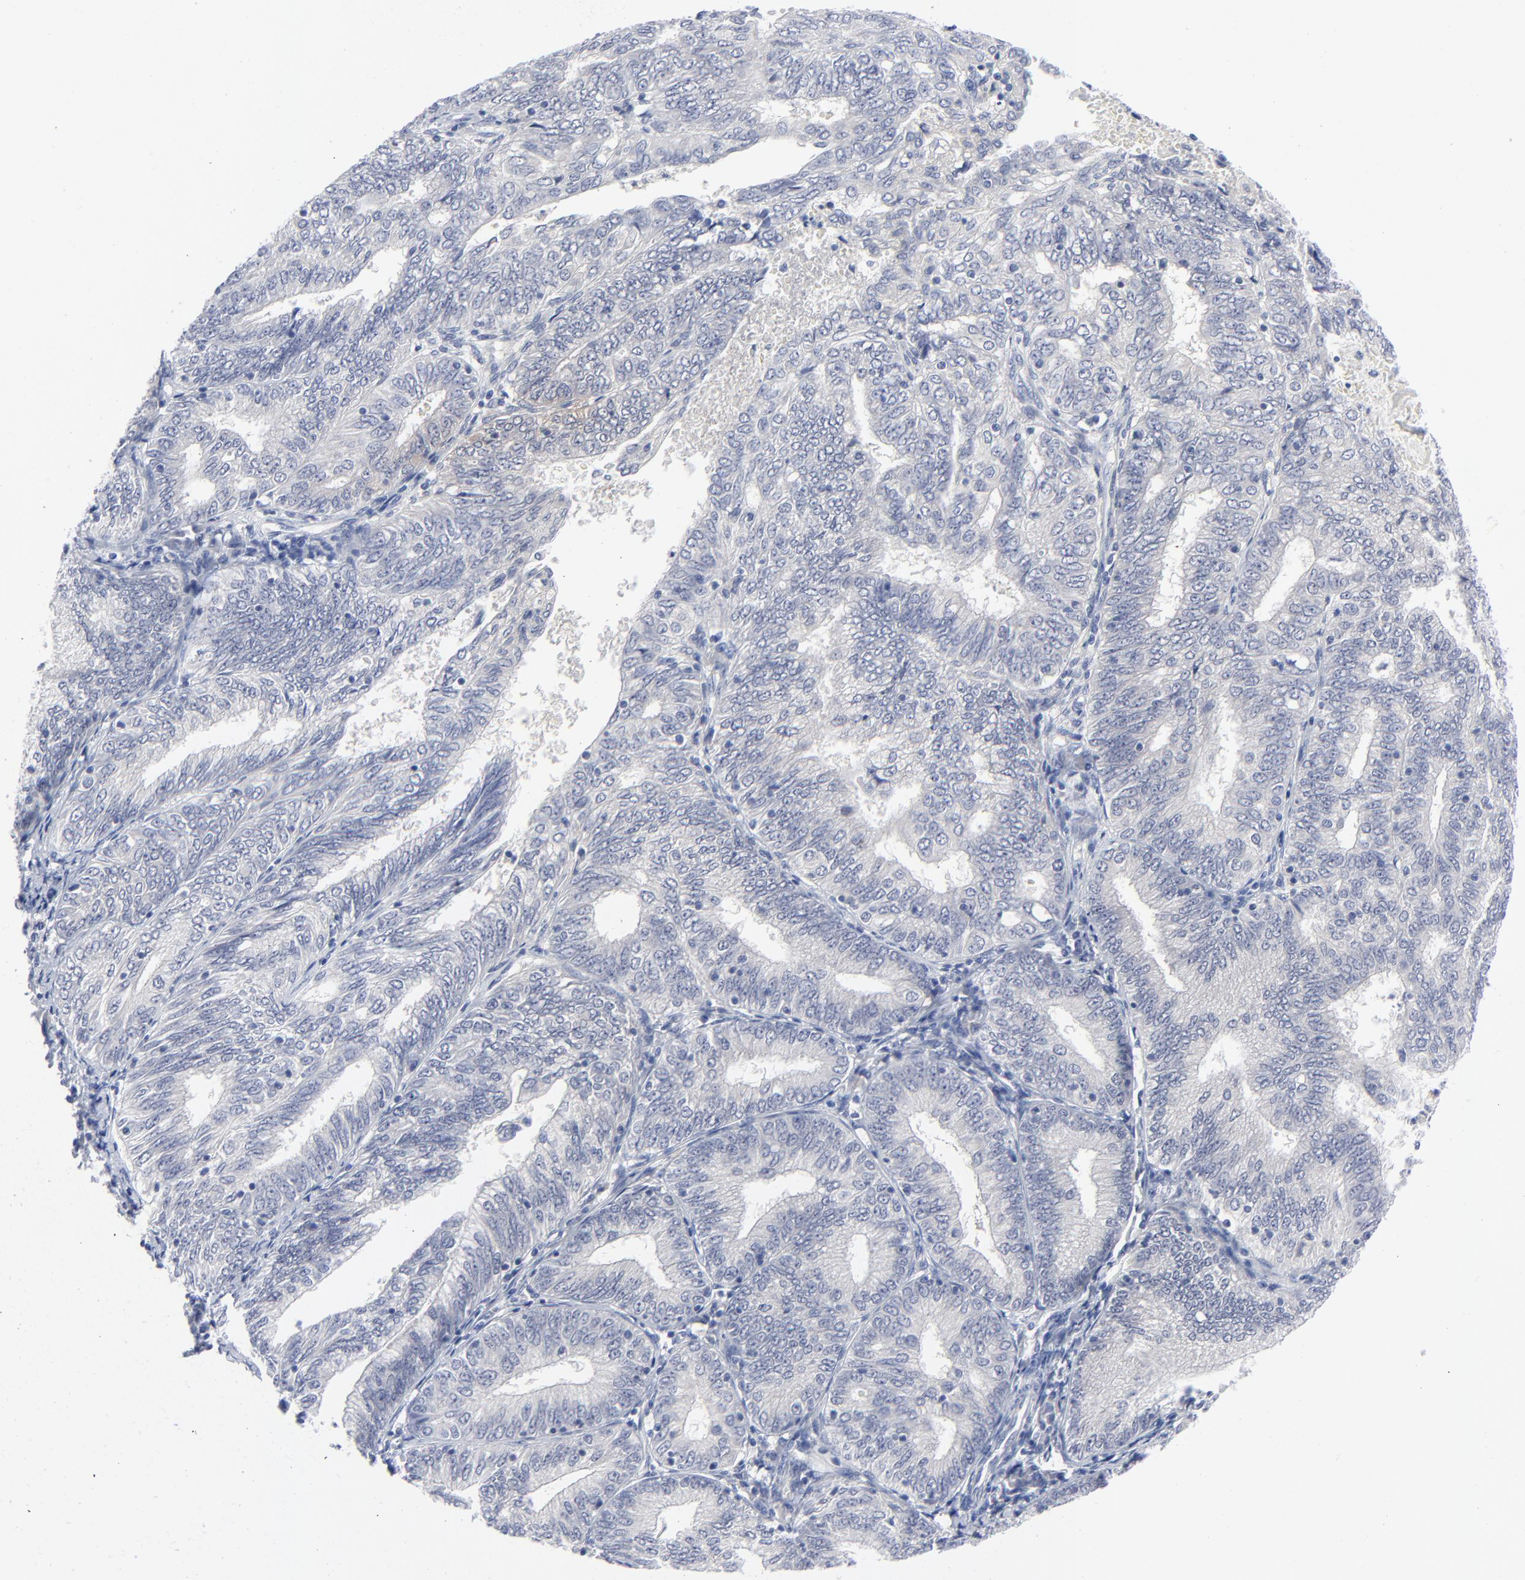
{"staining": {"intensity": "negative", "quantity": "none", "location": "none"}, "tissue": "endometrial cancer", "cell_type": "Tumor cells", "image_type": "cancer", "snomed": [{"axis": "morphology", "description": "Adenocarcinoma, NOS"}, {"axis": "topography", "description": "Endometrium"}], "caption": "This photomicrograph is of adenocarcinoma (endometrial) stained with IHC to label a protein in brown with the nuclei are counter-stained blue. There is no positivity in tumor cells. (Brightfield microscopy of DAB (3,3'-diaminobenzidine) IHC at high magnification).", "gene": "CLEC4G", "patient": {"sex": "female", "age": 69}}